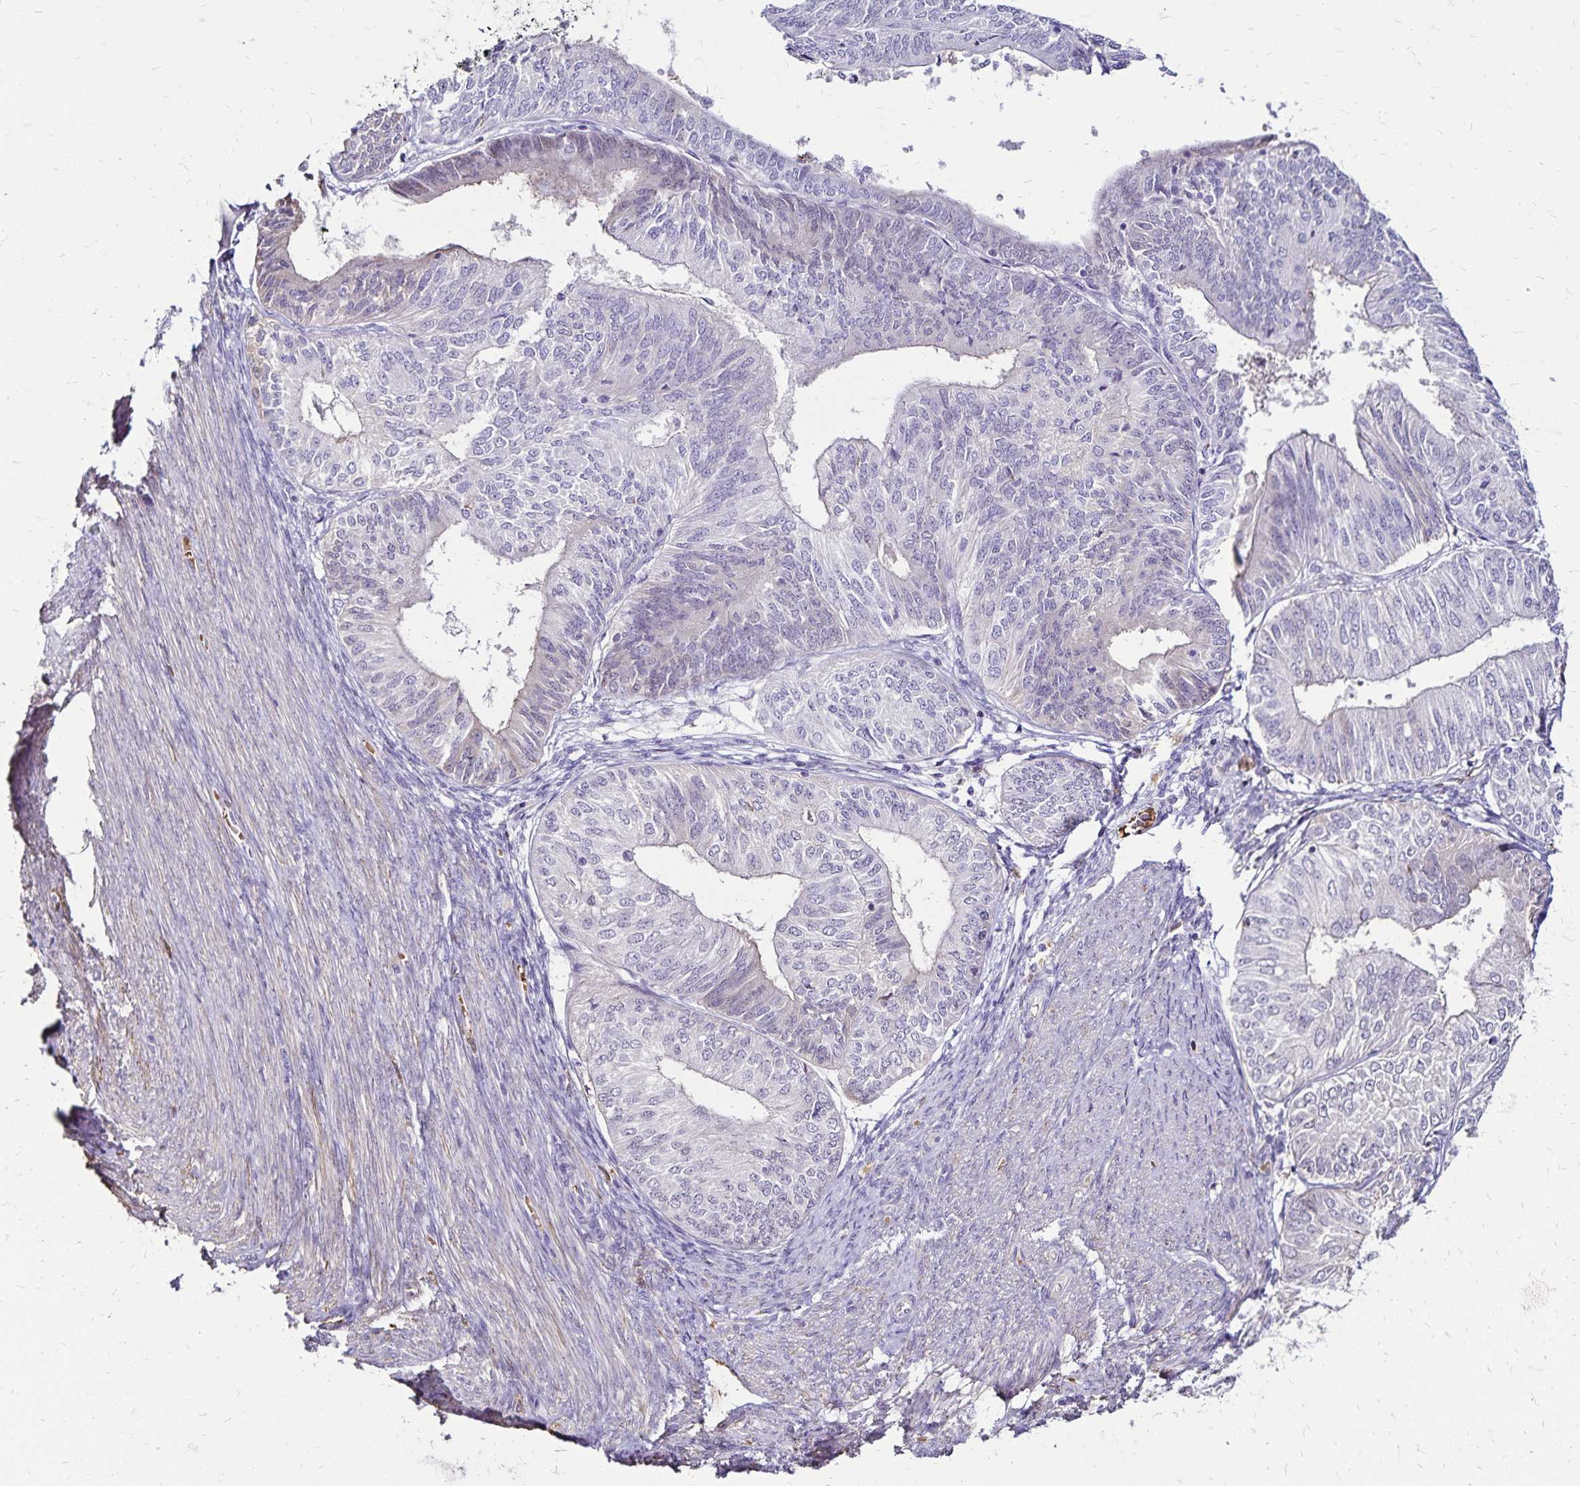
{"staining": {"intensity": "negative", "quantity": "none", "location": "none"}, "tissue": "endometrial cancer", "cell_type": "Tumor cells", "image_type": "cancer", "snomed": [{"axis": "morphology", "description": "Adenocarcinoma, NOS"}, {"axis": "topography", "description": "Endometrium"}], "caption": "An immunohistochemistry micrograph of endometrial cancer is shown. There is no staining in tumor cells of endometrial cancer.", "gene": "KISS1", "patient": {"sex": "female", "age": 58}}